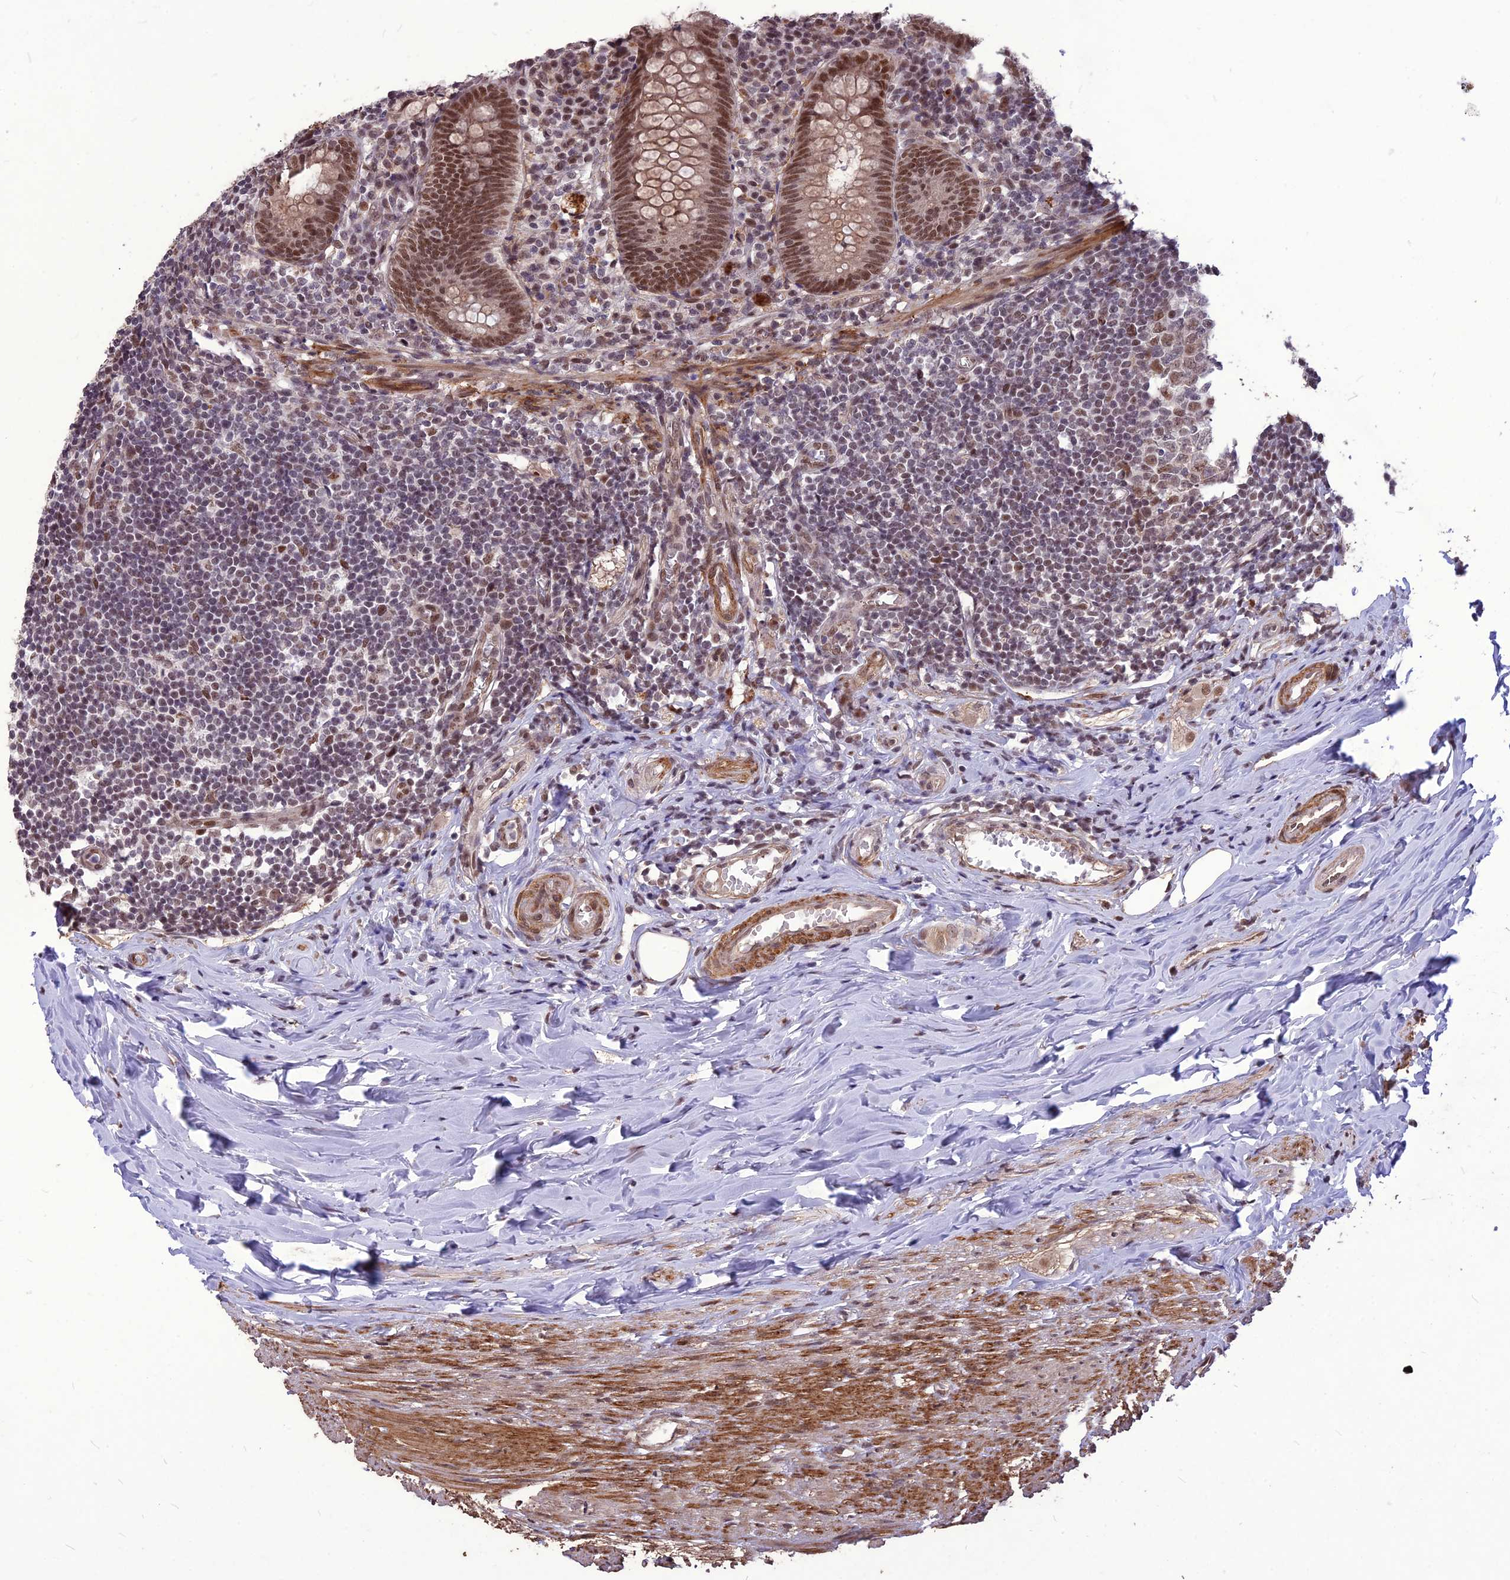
{"staining": {"intensity": "moderate", "quantity": ">75%", "location": "nuclear"}, "tissue": "appendix", "cell_type": "Glandular cells", "image_type": "normal", "snomed": [{"axis": "morphology", "description": "Normal tissue, NOS"}, {"axis": "topography", "description": "Appendix"}], "caption": "Immunohistochemistry (DAB) staining of benign appendix displays moderate nuclear protein expression in about >75% of glandular cells. The staining is performed using DAB (3,3'-diaminobenzidine) brown chromogen to label protein expression. The nuclei are counter-stained blue using hematoxylin.", "gene": "DIS3", "patient": {"sex": "female", "age": 51}}